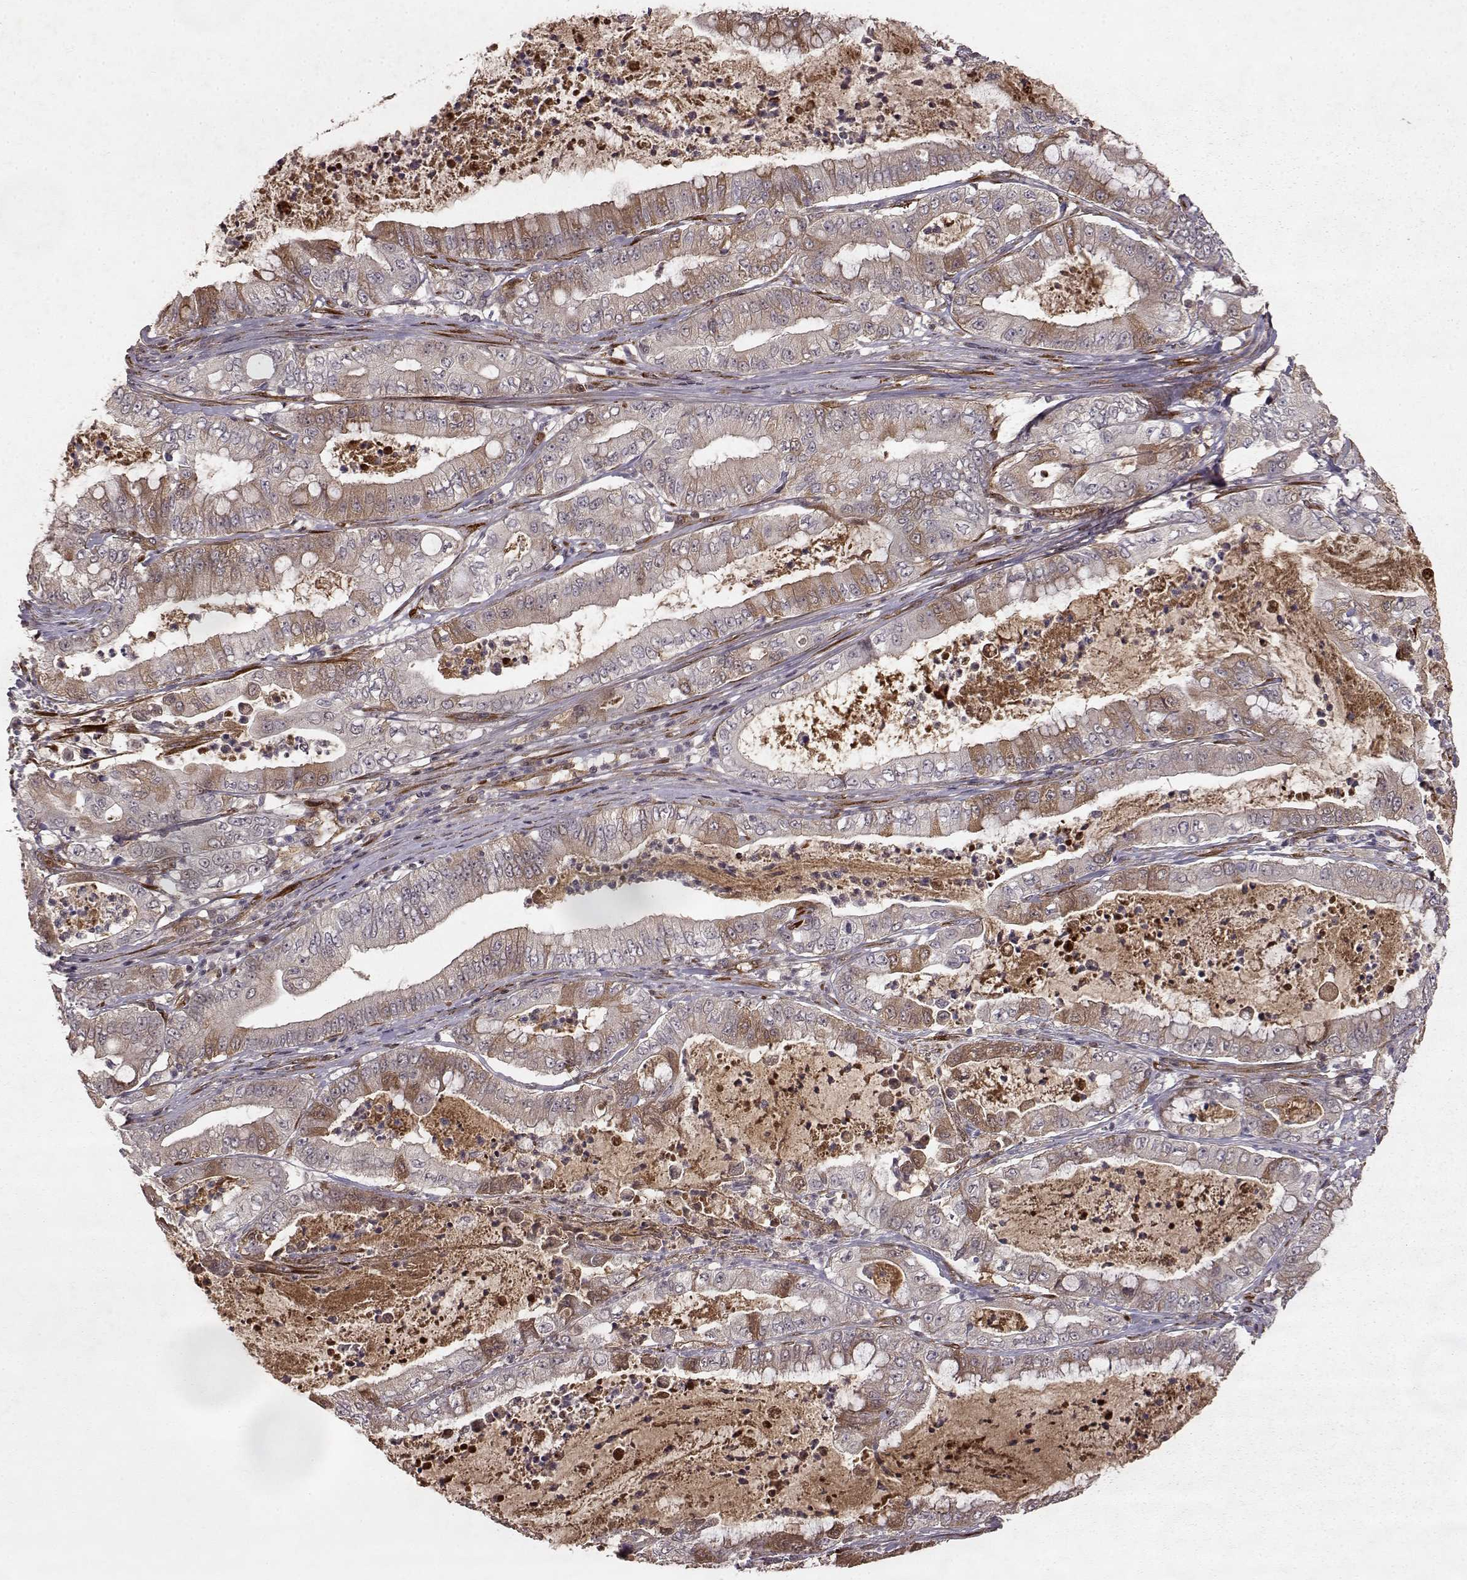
{"staining": {"intensity": "moderate", "quantity": "<25%", "location": "cytoplasmic/membranous"}, "tissue": "pancreatic cancer", "cell_type": "Tumor cells", "image_type": "cancer", "snomed": [{"axis": "morphology", "description": "Adenocarcinoma, NOS"}, {"axis": "topography", "description": "Pancreas"}], "caption": "Protein expression analysis of human adenocarcinoma (pancreatic) reveals moderate cytoplasmic/membranous expression in about <25% of tumor cells.", "gene": "FSTL1", "patient": {"sex": "male", "age": 71}}